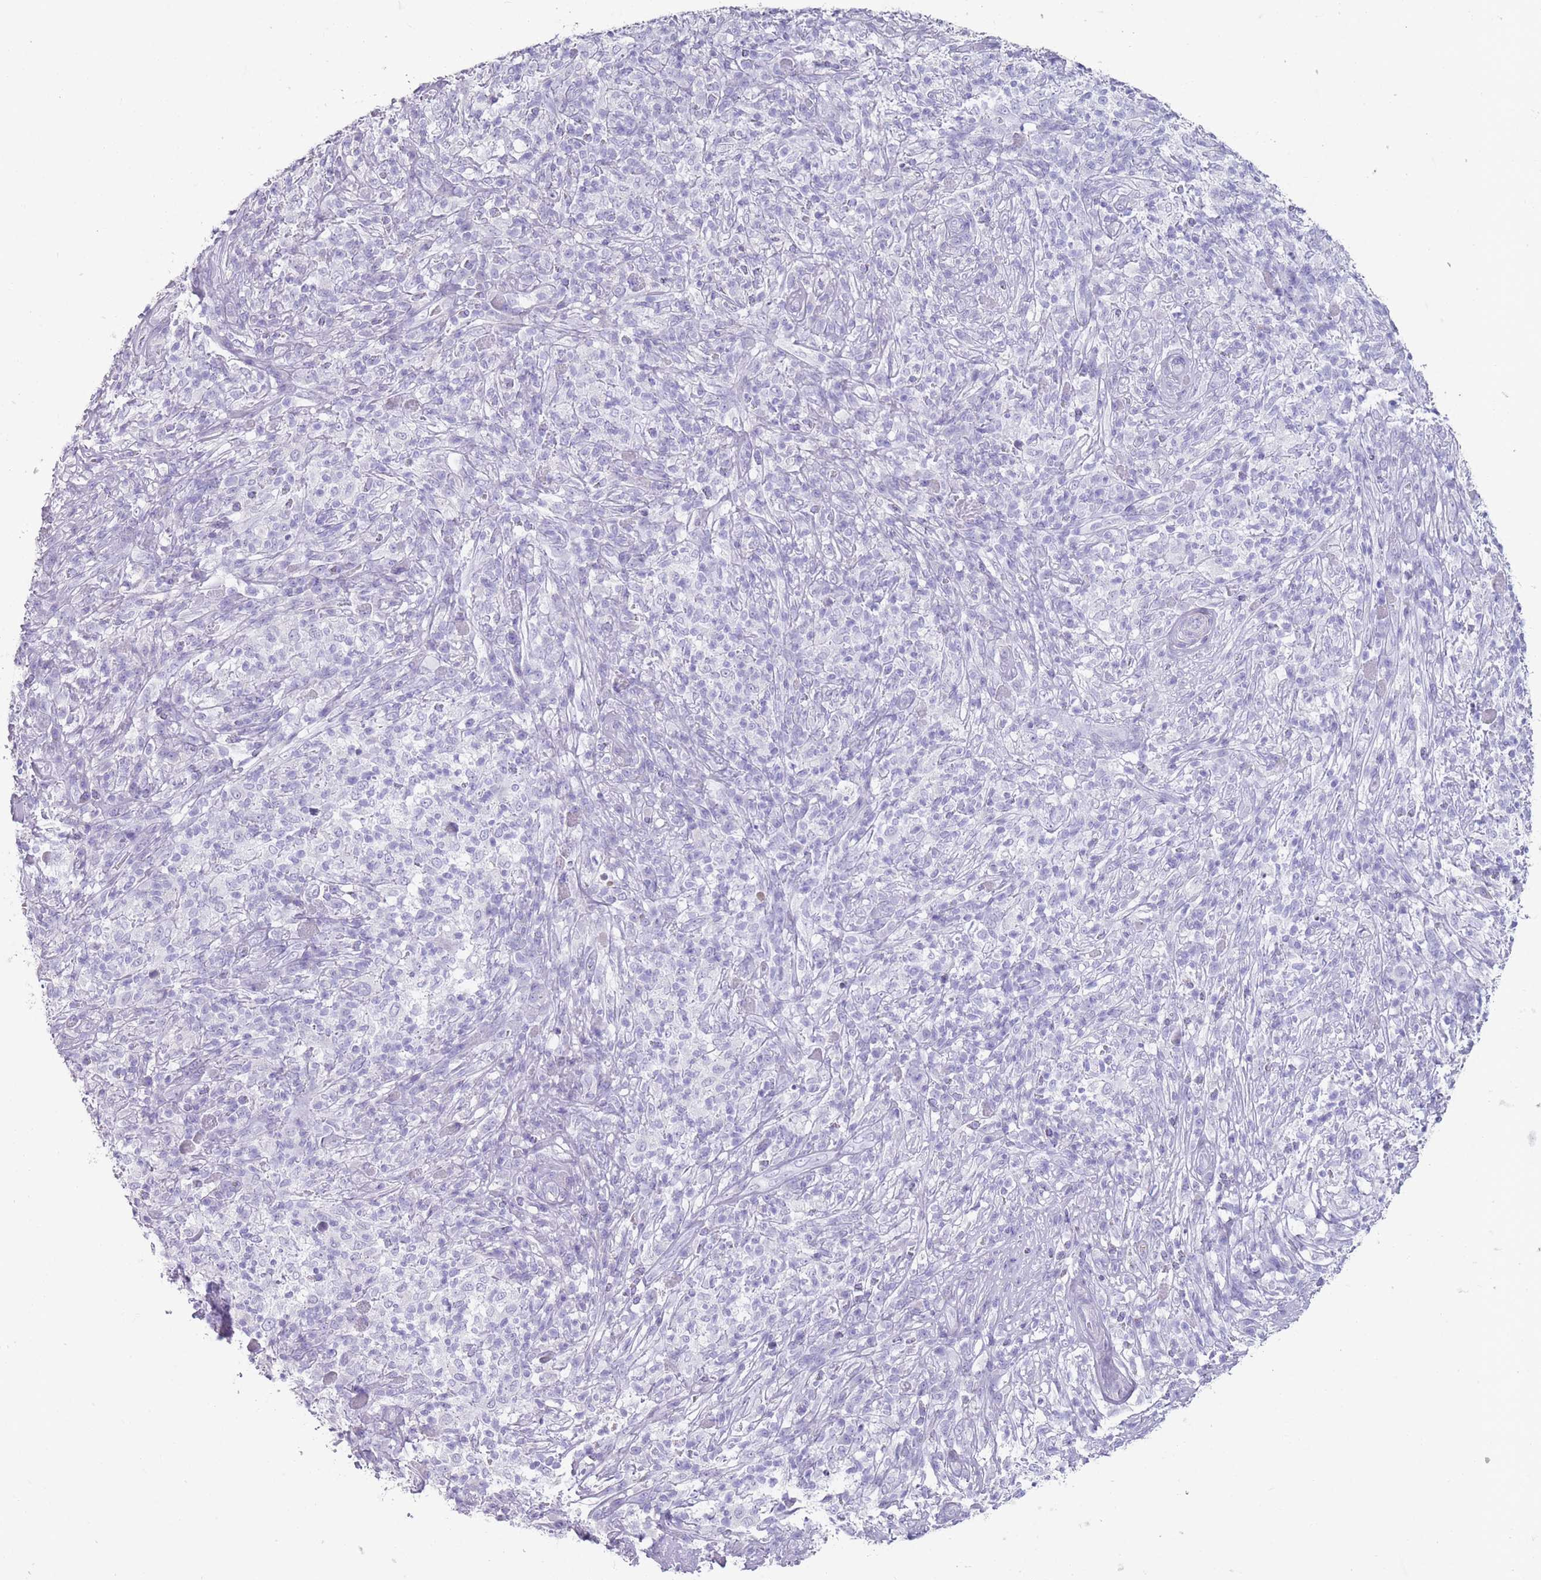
{"staining": {"intensity": "negative", "quantity": "none", "location": "none"}, "tissue": "melanoma", "cell_type": "Tumor cells", "image_type": "cancer", "snomed": [{"axis": "morphology", "description": "Malignant melanoma, NOS"}, {"axis": "topography", "description": "Skin"}], "caption": "Malignant melanoma was stained to show a protein in brown. There is no significant staining in tumor cells.", "gene": "RHBG", "patient": {"sex": "male", "age": 66}}